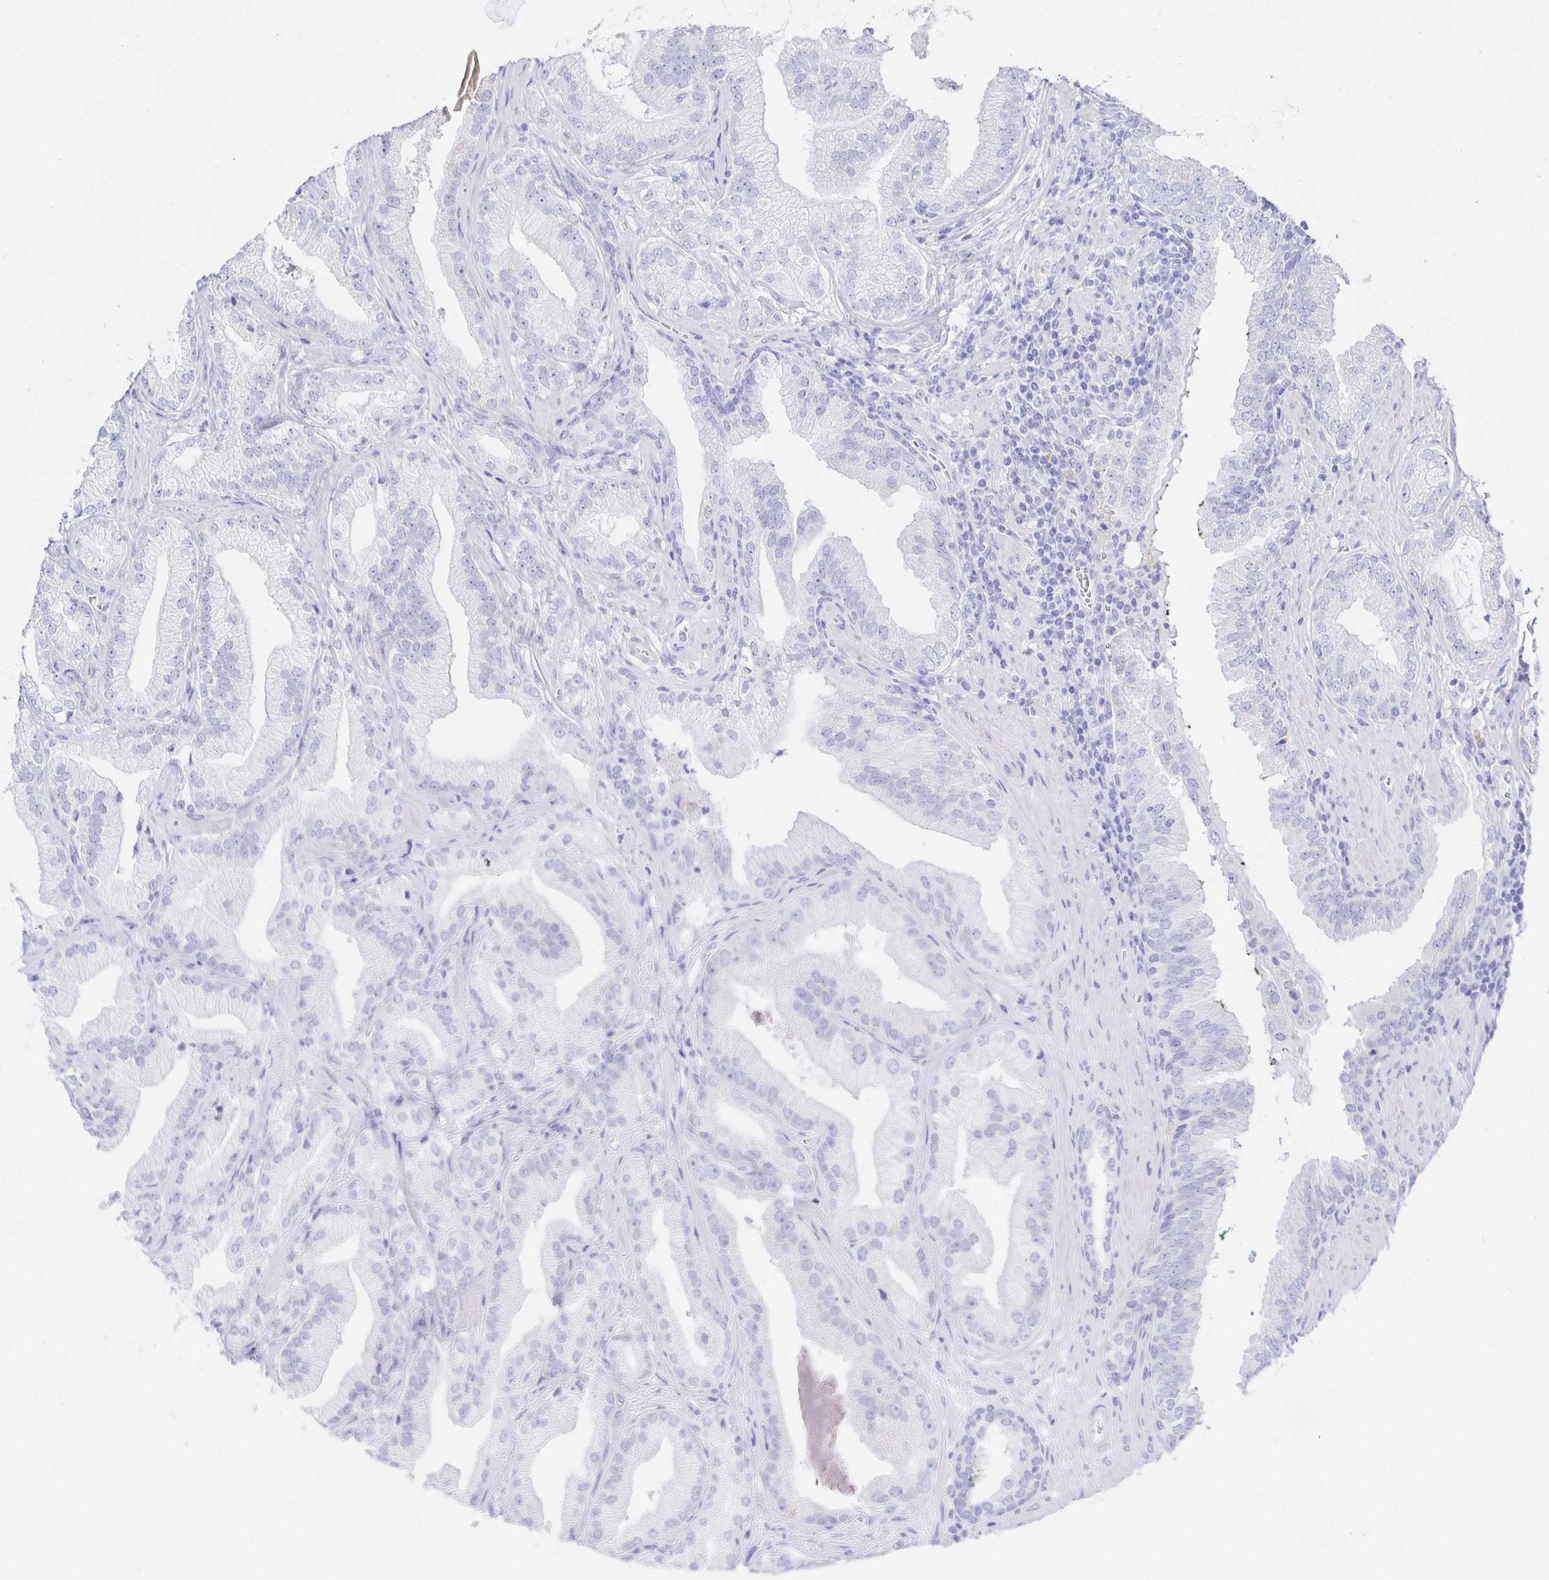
{"staining": {"intensity": "negative", "quantity": "none", "location": "none"}, "tissue": "prostate cancer", "cell_type": "Tumor cells", "image_type": "cancer", "snomed": [{"axis": "morphology", "description": "Adenocarcinoma, Low grade"}, {"axis": "topography", "description": "Prostate"}], "caption": "Low-grade adenocarcinoma (prostate) stained for a protein using IHC shows no staining tumor cells.", "gene": "CR2", "patient": {"sex": "male", "age": 62}}